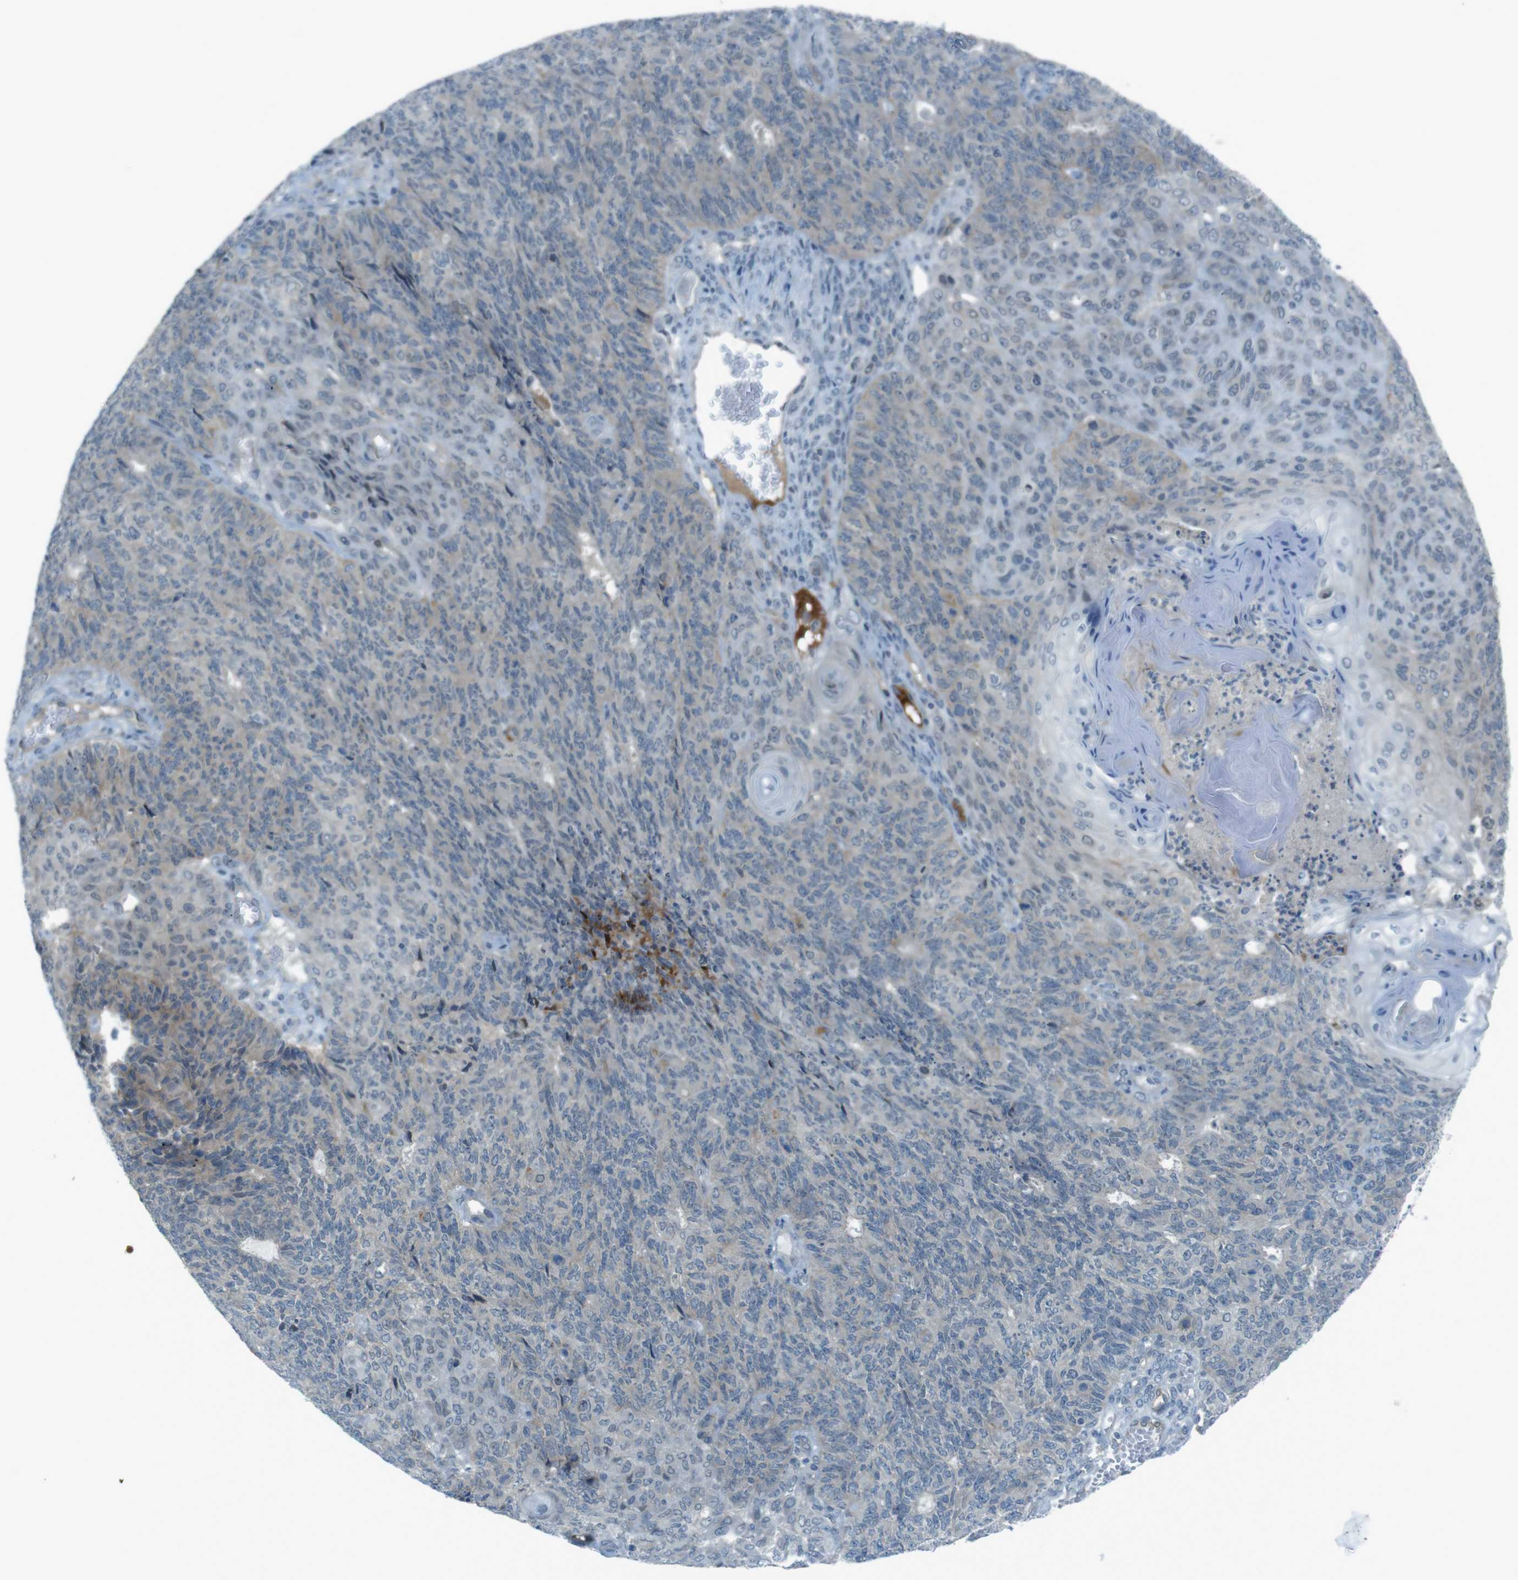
{"staining": {"intensity": "negative", "quantity": "none", "location": "none"}, "tissue": "endometrial cancer", "cell_type": "Tumor cells", "image_type": "cancer", "snomed": [{"axis": "morphology", "description": "Adenocarcinoma, NOS"}, {"axis": "topography", "description": "Endometrium"}], "caption": "A photomicrograph of endometrial adenocarcinoma stained for a protein reveals no brown staining in tumor cells.", "gene": "ZDHHC20", "patient": {"sex": "female", "age": 32}}